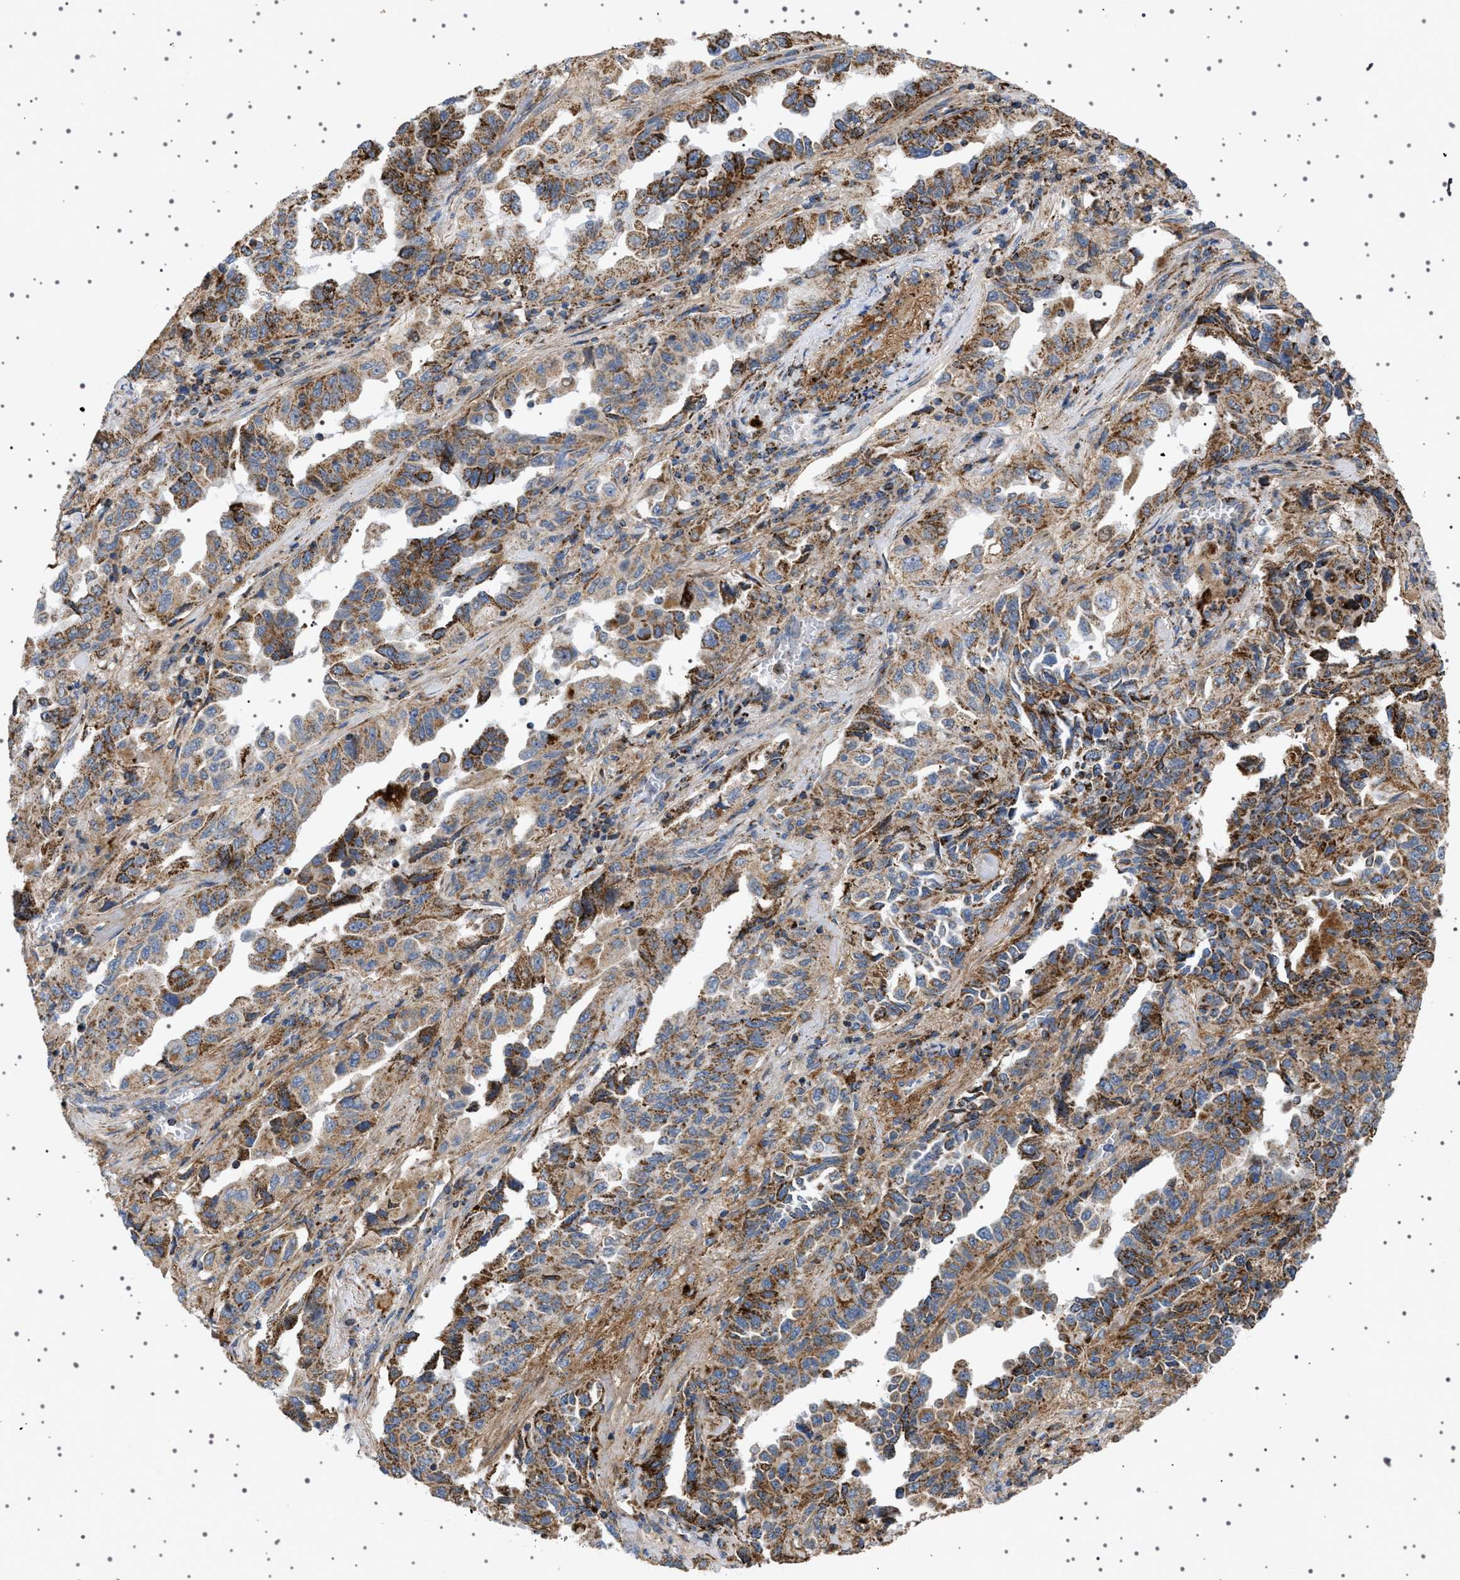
{"staining": {"intensity": "moderate", "quantity": ">75%", "location": "cytoplasmic/membranous"}, "tissue": "lung cancer", "cell_type": "Tumor cells", "image_type": "cancer", "snomed": [{"axis": "morphology", "description": "Adenocarcinoma, NOS"}, {"axis": "topography", "description": "Lung"}], "caption": "Human lung adenocarcinoma stained for a protein (brown) reveals moderate cytoplasmic/membranous positive expression in approximately >75% of tumor cells.", "gene": "UBXN8", "patient": {"sex": "female", "age": 51}}